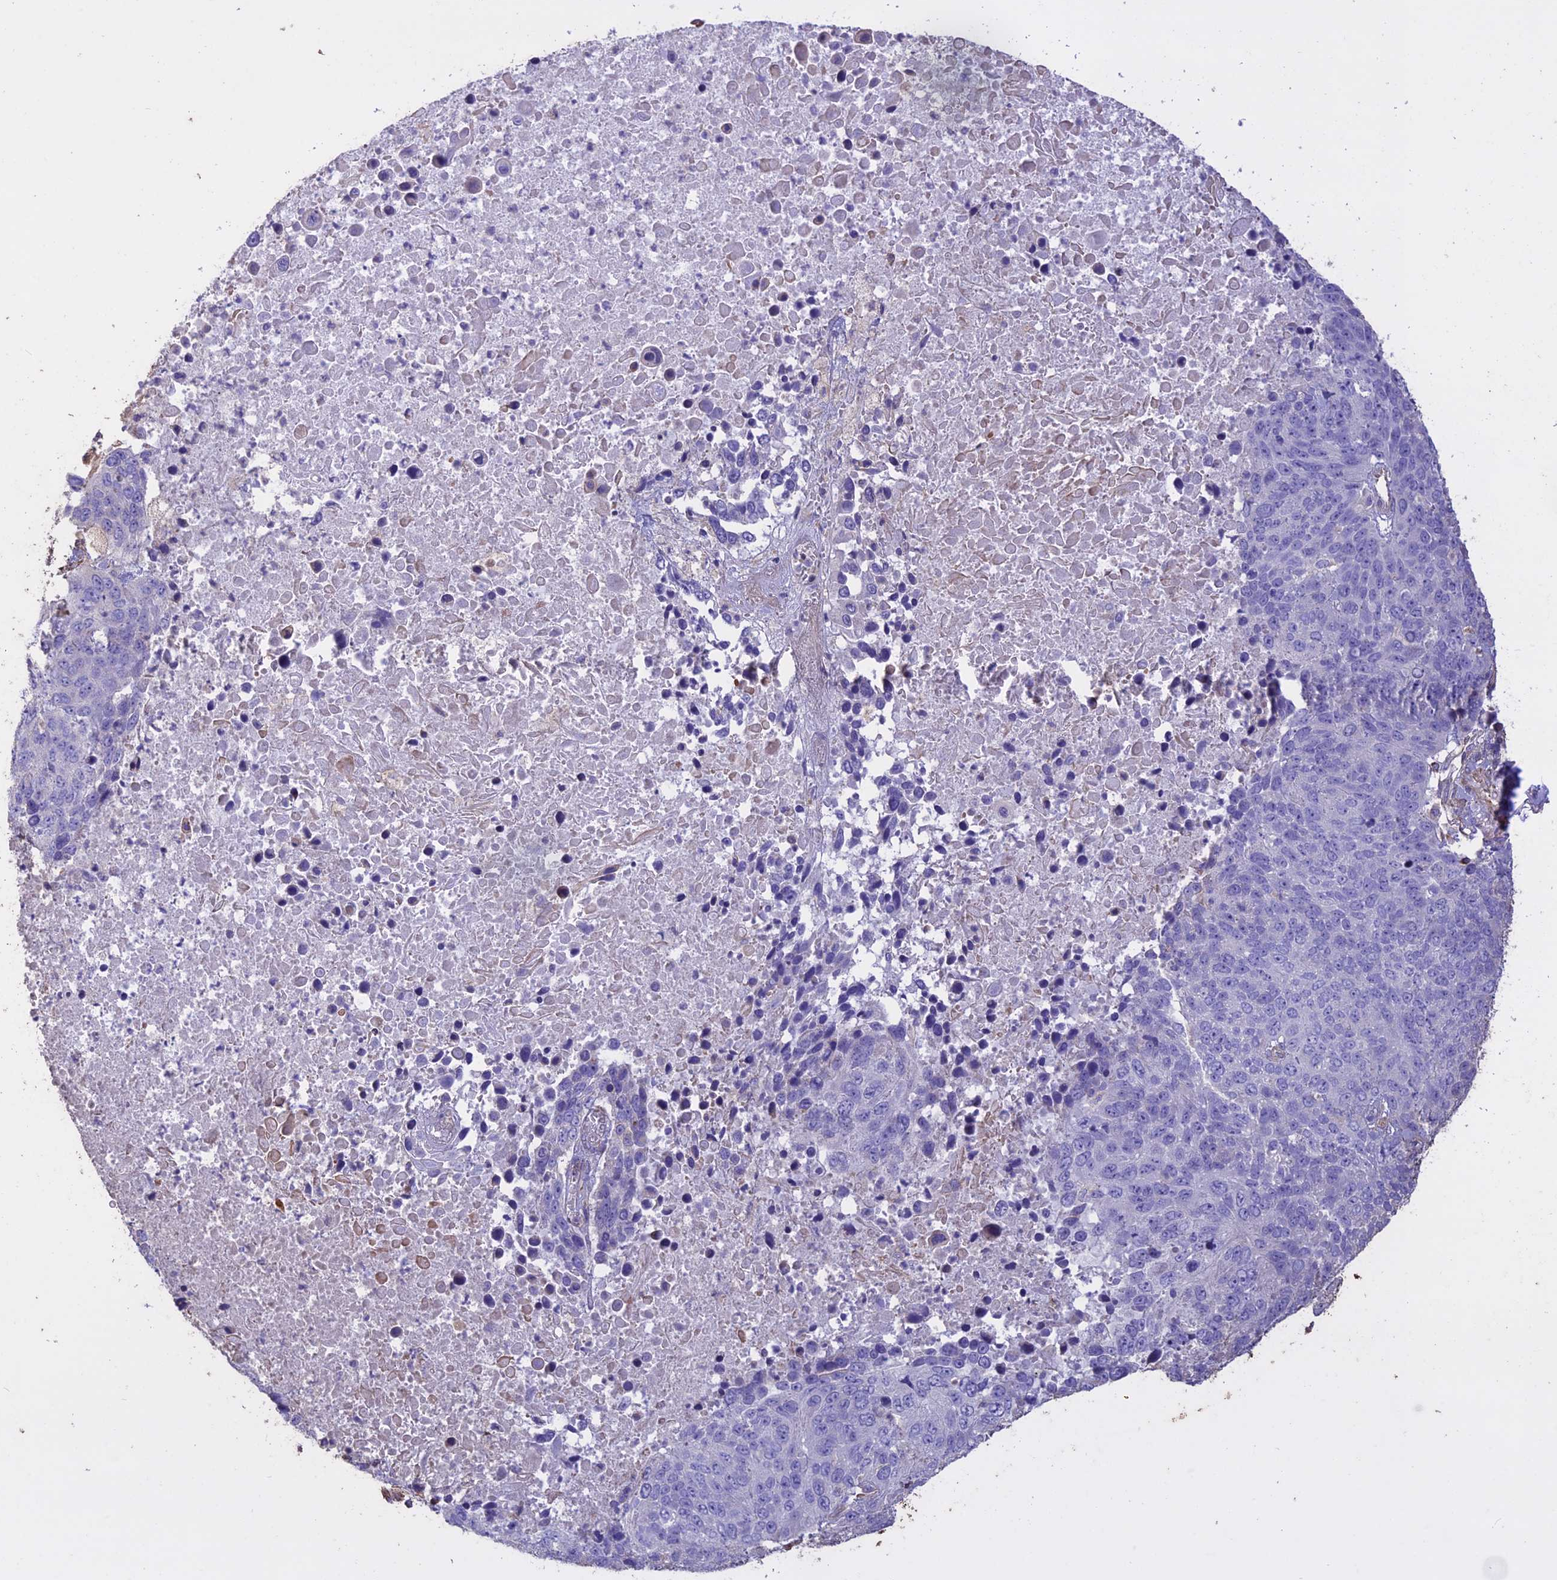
{"staining": {"intensity": "negative", "quantity": "none", "location": "none"}, "tissue": "lung cancer", "cell_type": "Tumor cells", "image_type": "cancer", "snomed": [{"axis": "morphology", "description": "Normal tissue, NOS"}, {"axis": "morphology", "description": "Squamous cell carcinoma, NOS"}, {"axis": "topography", "description": "Lymph node"}, {"axis": "topography", "description": "Lung"}], "caption": "Immunohistochemical staining of human squamous cell carcinoma (lung) shows no significant positivity in tumor cells.", "gene": "CCDC148", "patient": {"sex": "male", "age": 66}}